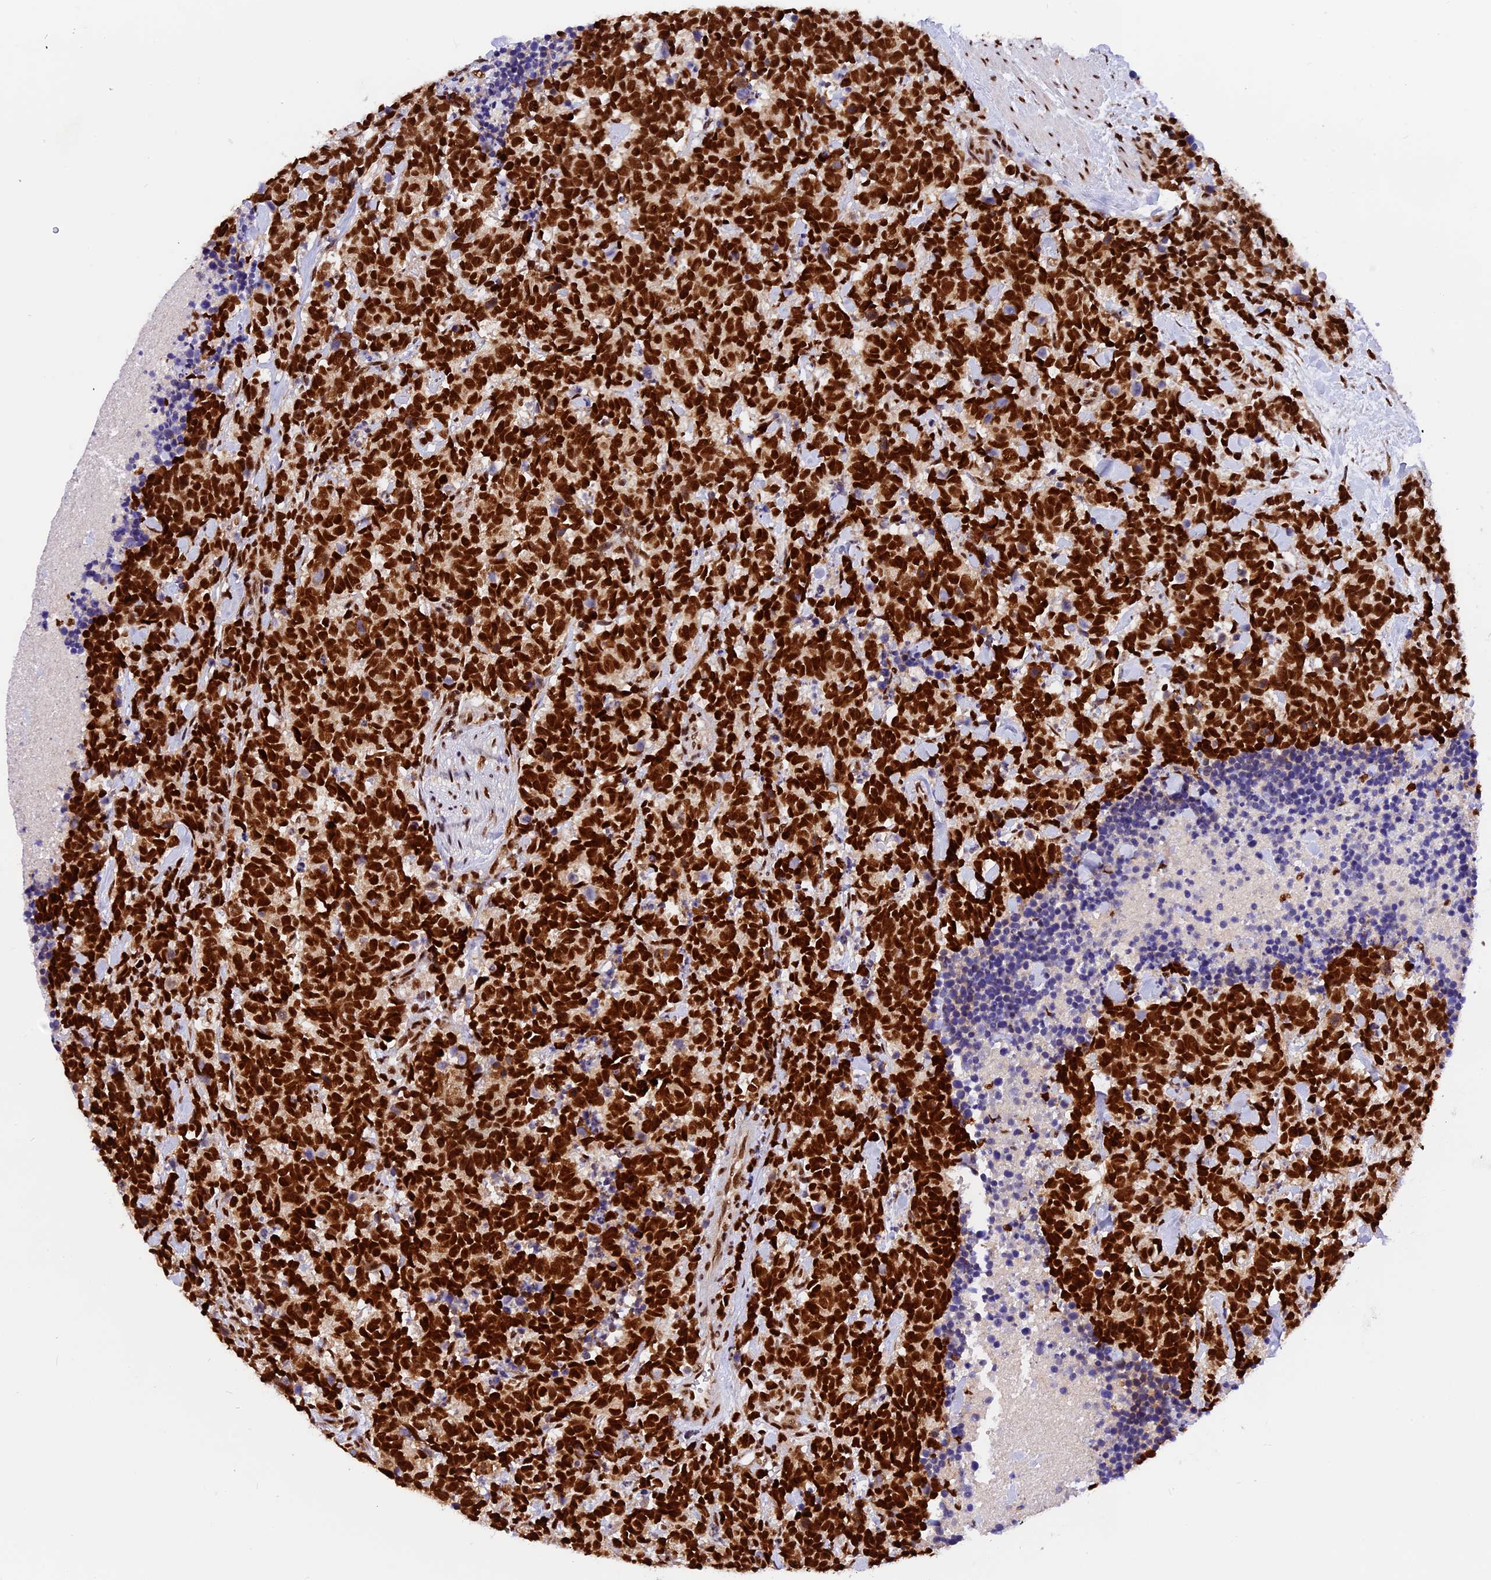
{"staining": {"intensity": "strong", "quantity": ">75%", "location": "nuclear"}, "tissue": "carcinoid", "cell_type": "Tumor cells", "image_type": "cancer", "snomed": [{"axis": "morphology", "description": "Carcinoma, NOS"}, {"axis": "morphology", "description": "Carcinoid, malignant, NOS"}, {"axis": "topography", "description": "Prostate"}], "caption": "IHC (DAB) staining of malignant carcinoid exhibits strong nuclear protein staining in about >75% of tumor cells.", "gene": "RAMAC", "patient": {"sex": "male", "age": 57}}